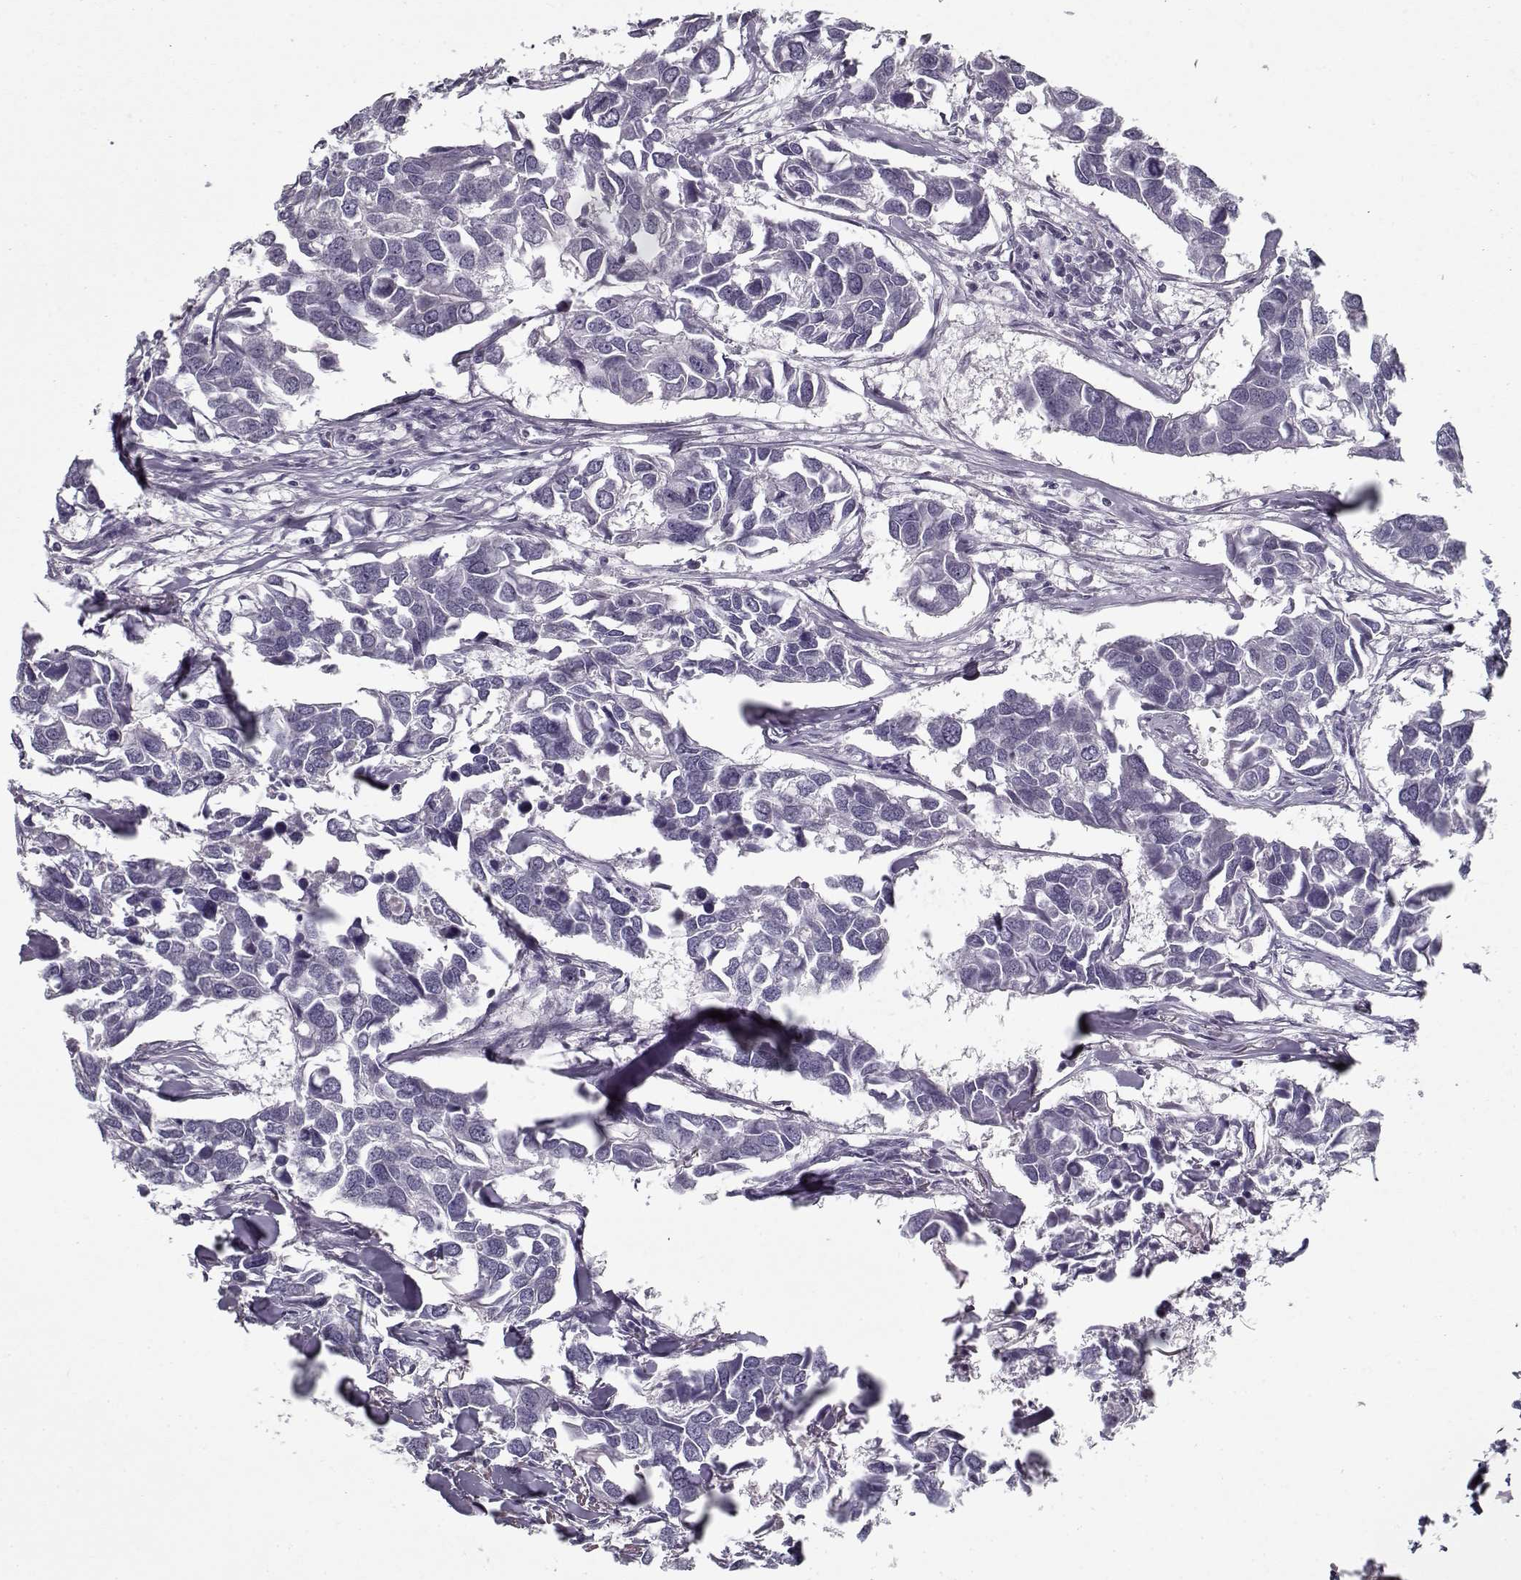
{"staining": {"intensity": "negative", "quantity": "none", "location": "none"}, "tissue": "breast cancer", "cell_type": "Tumor cells", "image_type": "cancer", "snomed": [{"axis": "morphology", "description": "Duct carcinoma"}, {"axis": "topography", "description": "Breast"}], "caption": "Protein analysis of breast cancer demonstrates no significant staining in tumor cells.", "gene": "SPACA9", "patient": {"sex": "female", "age": 83}}